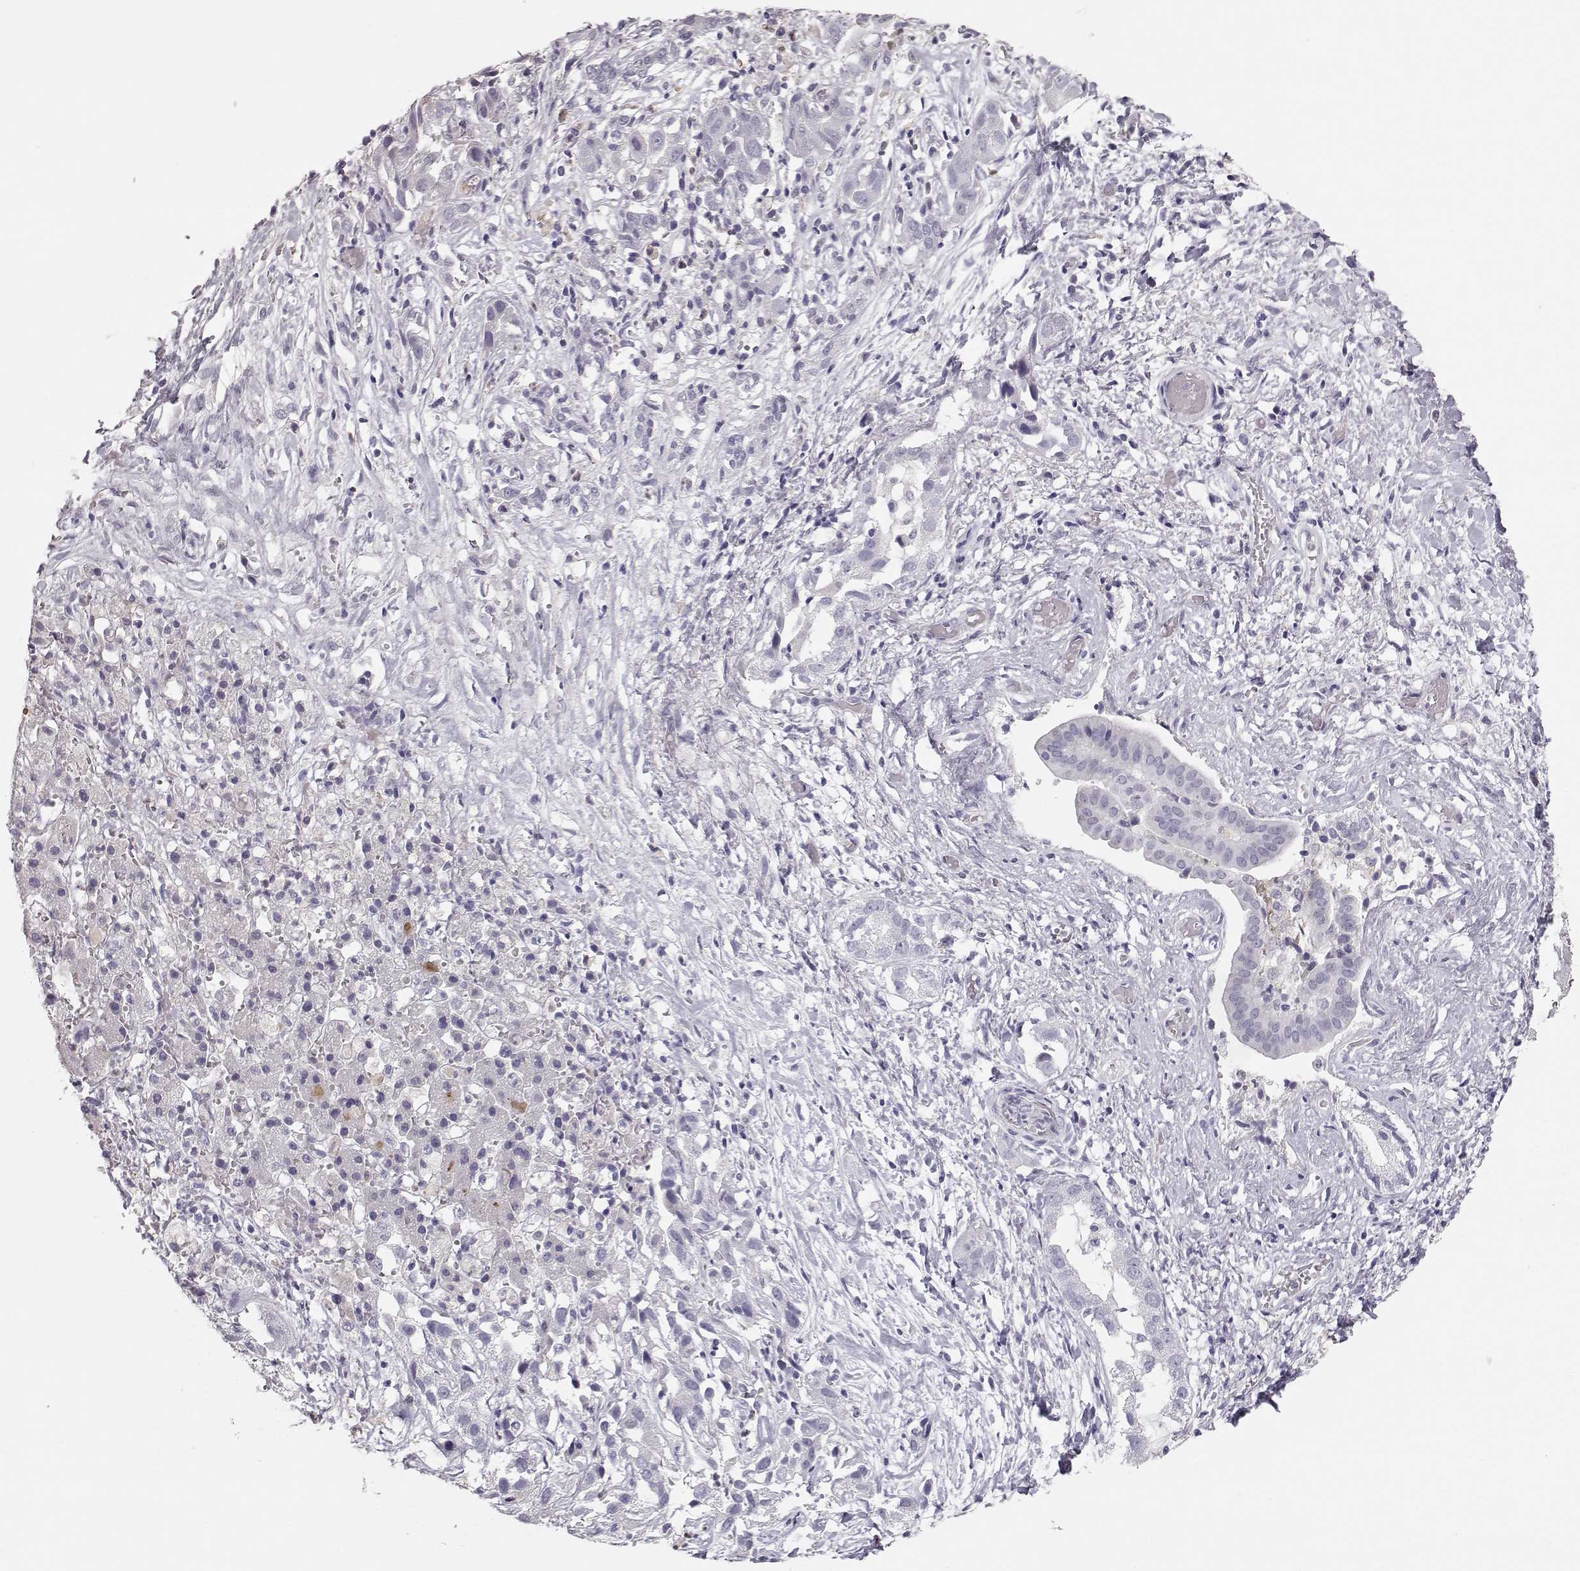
{"staining": {"intensity": "negative", "quantity": "none", "location": "none"}, "tissue": "liver cancer", "cell_type": "Tumor cells", "image_type": "cancer", "snomed": [{"axis": "morphology", "description": "Cholangiocarcinoma"}, {"axis": "topography", "description": "Liver"}], "caption": "This is an immunohistochemistry histopathology image of human cholangiocarcinoma (liver). There is no expression in tumor cells.", "gene": "POU1F1", "patient": {"sex": "female", "age": 52}}